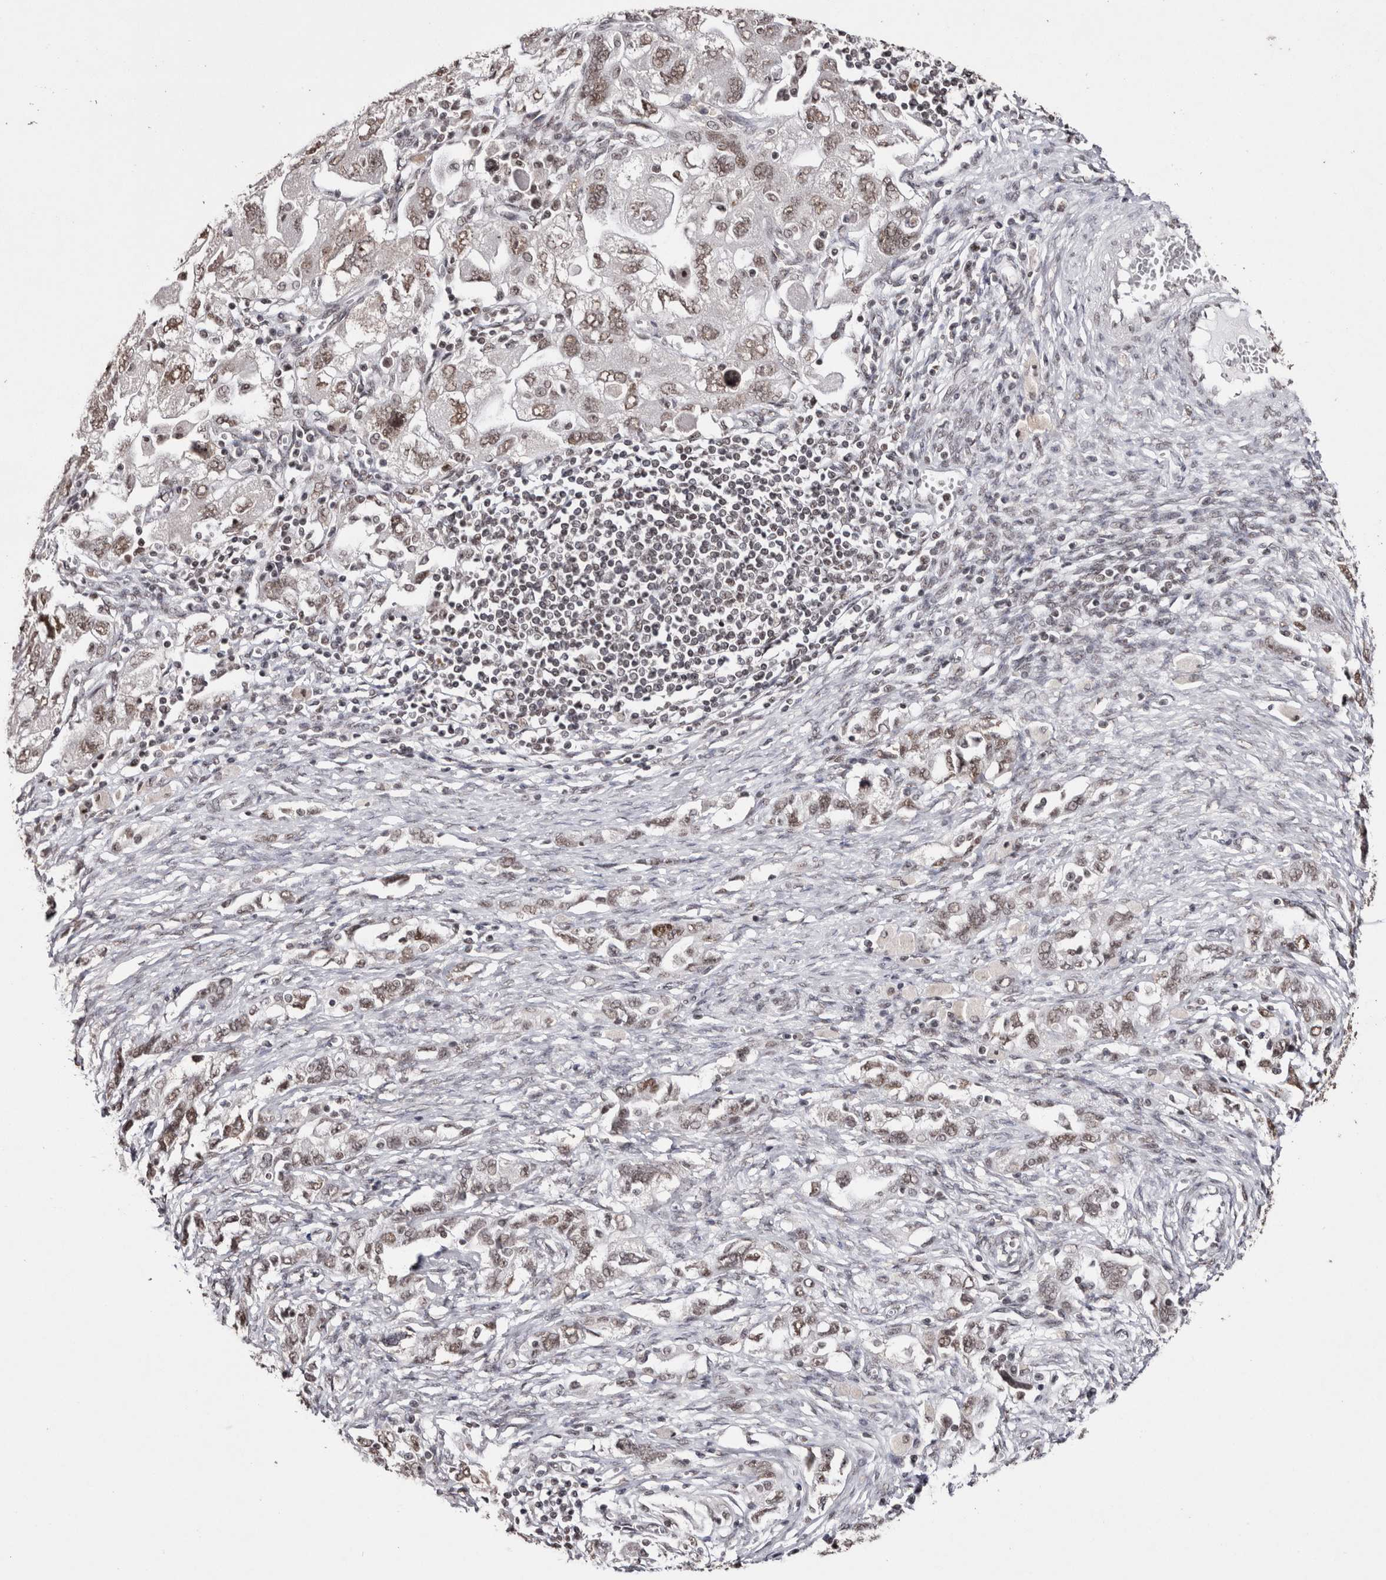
{"staining": {"intensity": "weak", "quantity": ">75%", "location": "nuclear"}, "tissue": "ovarian cancer", "cell_type": "Tumor cells", "image_type": "cancer", "snomed": [{"axis": "morphology", "description": "Carcinoma, NOS"}, {"axis": "morphology", "description": "Cystadenocarcinoma, serous, NOS"}, {"axis": "topography", "description": "Ovary"}], "caption": "This image demonstrates immunohistochemistry (IHC) staining of ovarian cancer (carcinoma), with low weak nuclear positivity in approximately >75% of tumor cells.", "gene": "SMC1A", "patient": {"sex": "female", "age": 69}}